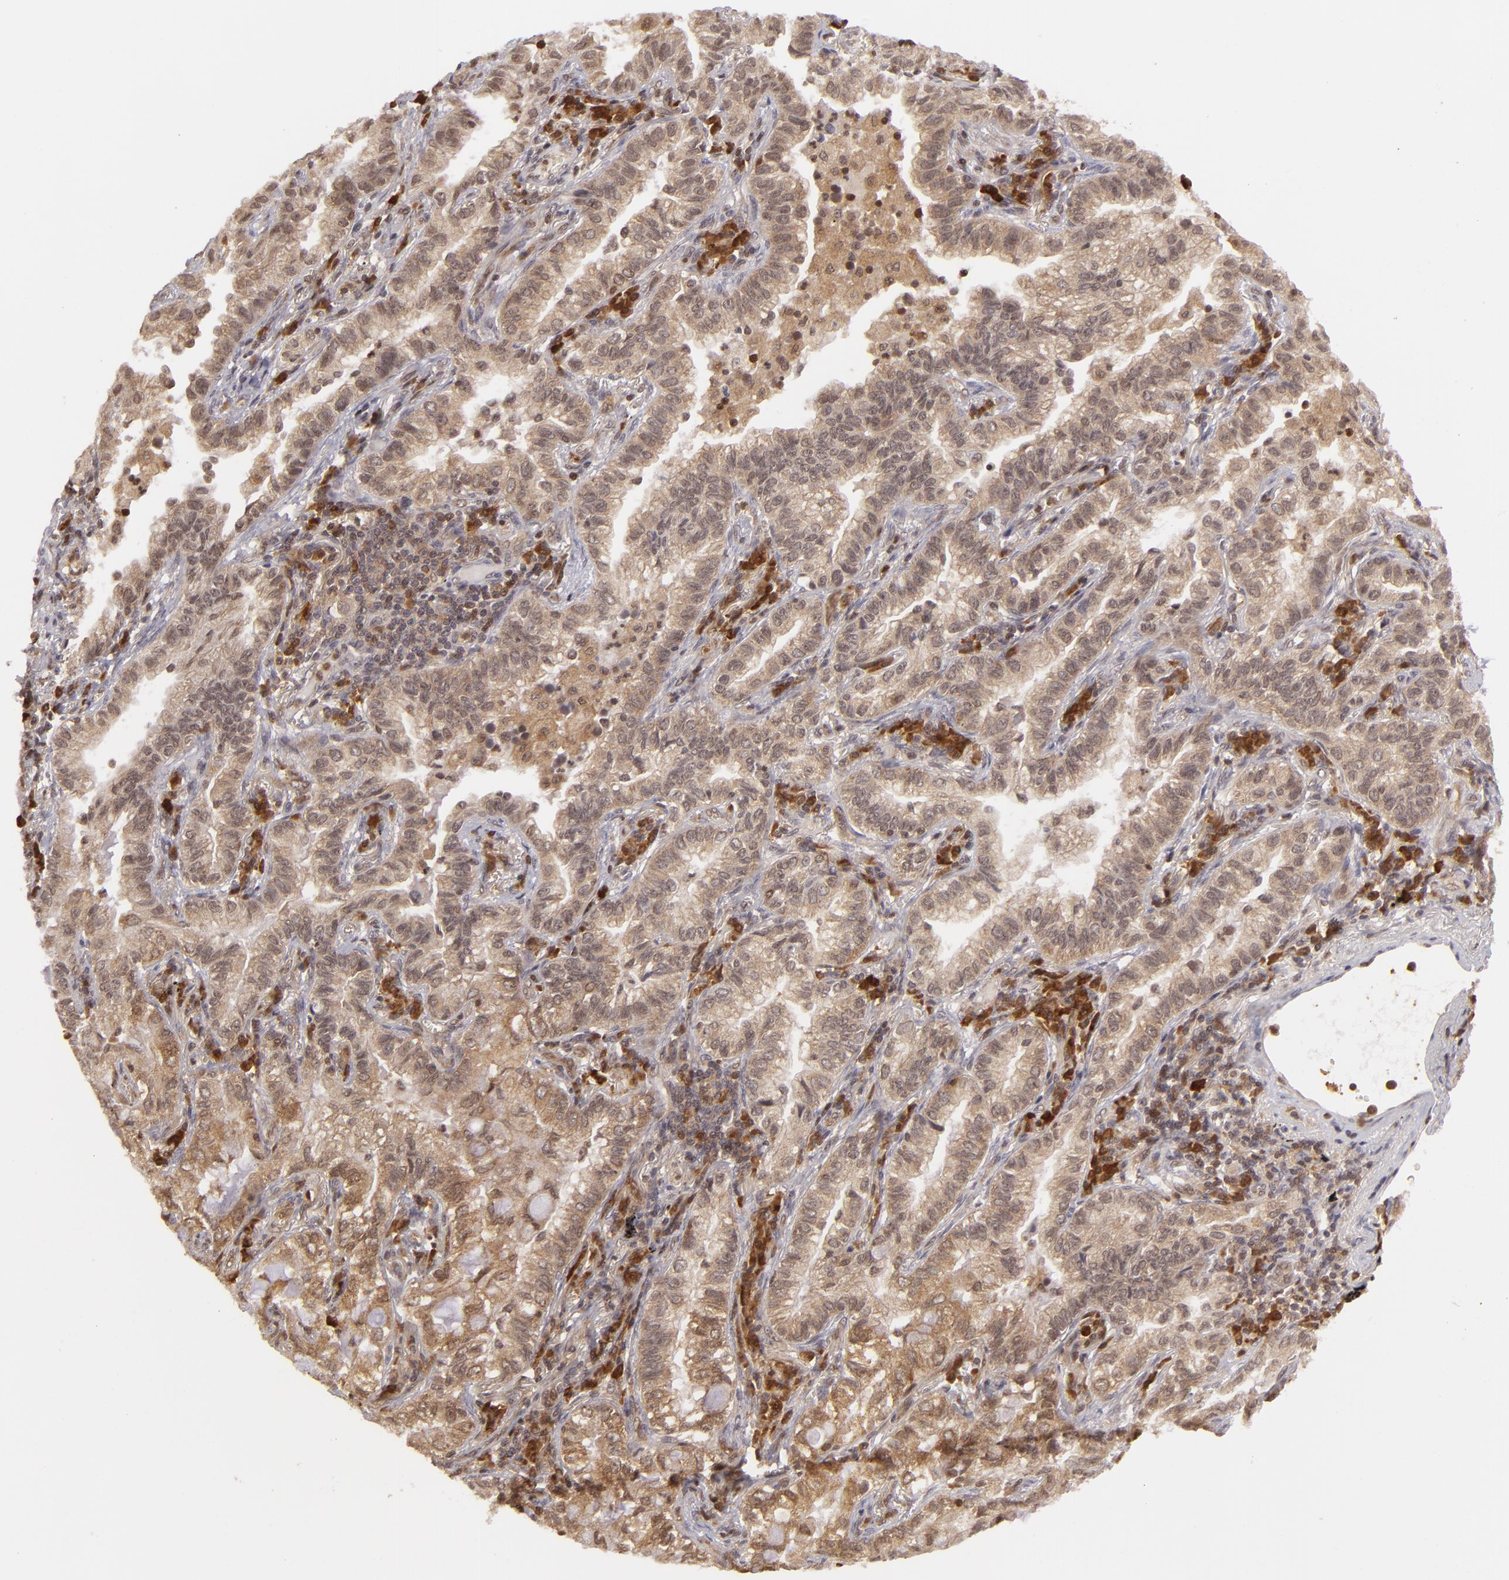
{"staining": {"intensity": "weak", "quantity": ">75%", "location": "cytoplasmic/membranous,nuclear"}, "tissue": "lung cancer", "cell_type": "Tumor cells", "image_type": "cancer", "snomed": [{"axis": "morphology", "description": "Adenocarcinoma, NOS"}, {"axis": "topography", "description": "Lung"}], "caption": "Weak cytoplasmic/membranous and nuclear expression for a protein is seen in about >75% of tumor cells of lung cancer (adenocarcinoma) using IHC.", "gene": "ZBTB33", "patient": {"sex": "female", "age": 50}}